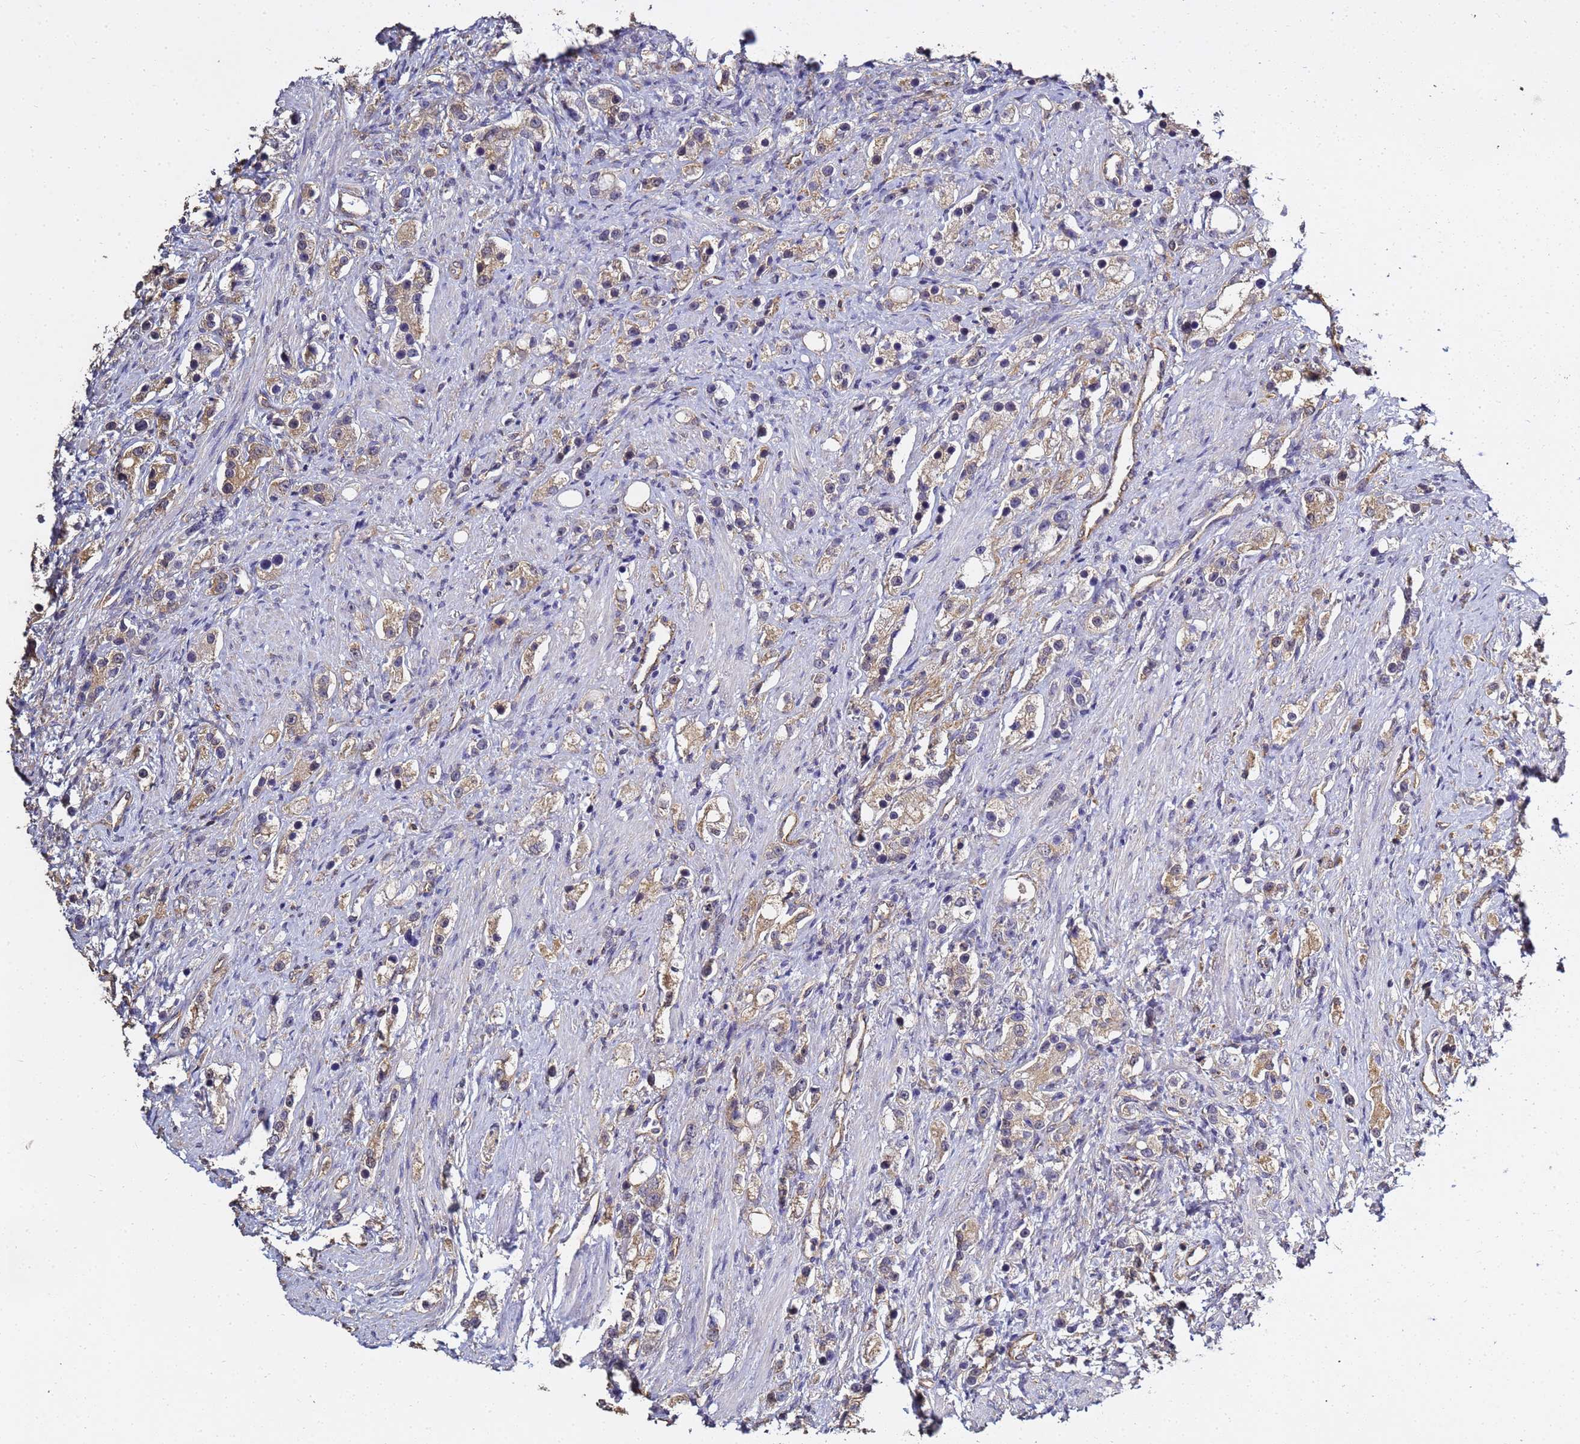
{"staining": {"intensity": "weak", "quantity": ">75%", "location": "cytoplasmic/membranous"}, "tissue": "prostate cancer", "cell_type": "Tumor cells", "image_type": "cancer", "snomed": [{"axis": "morphology", "description": "Adenocarcinoma, High grade"}, {"axis": "topography", "description": "Prostate"}], "caption": "Weak cytoplasmic/membranous positivity for a protein is present in approximately >75% of tumor cells of prostate cancer (high-grade adenocarcinoma) using immunohistochemistry.", "gene": "ENOPH1", "patient": {"sex": "male", "age": 63}}